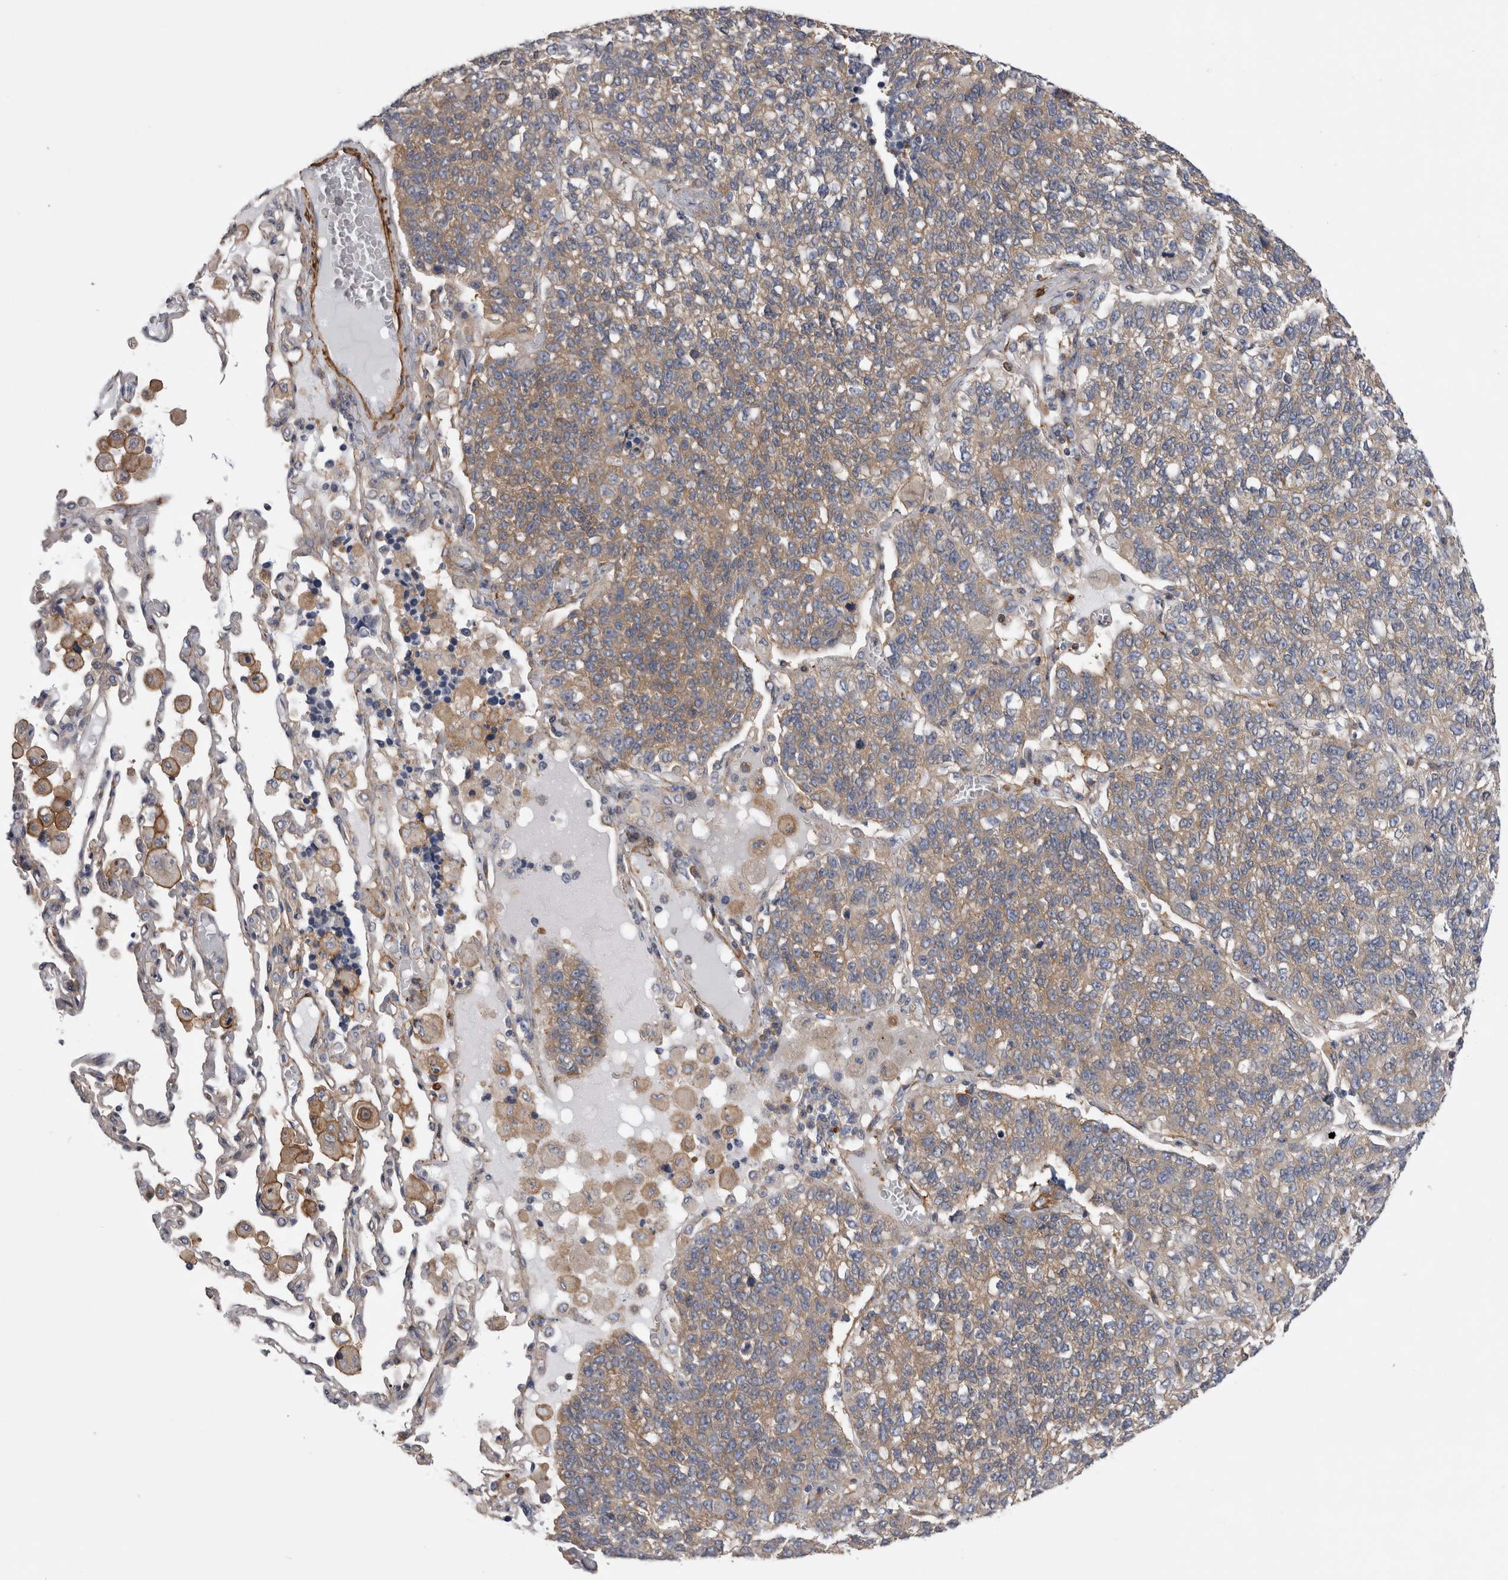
{"staining": {"intensity": "weak", "quantity": ">75%", "location": "cytoplasmic/membranous"}, "tissue": "lung cancer", "cell_type": "Tumor cells", "image_type": "cancer", "snomed": [{"axis": "morphology", "description": "Adenocarcinoma, NOS"}, {"axis": "topography", "description": "Lung"}], "caption": "The histopathology image demonstrates staining of lung cancer (adenocarcinoma), revealing weak cytoplasmic/membranous protein expression (brown color) within tumor cells.", "gene": "EPRS1", "patient": {"sex": "male", "age": 49}}